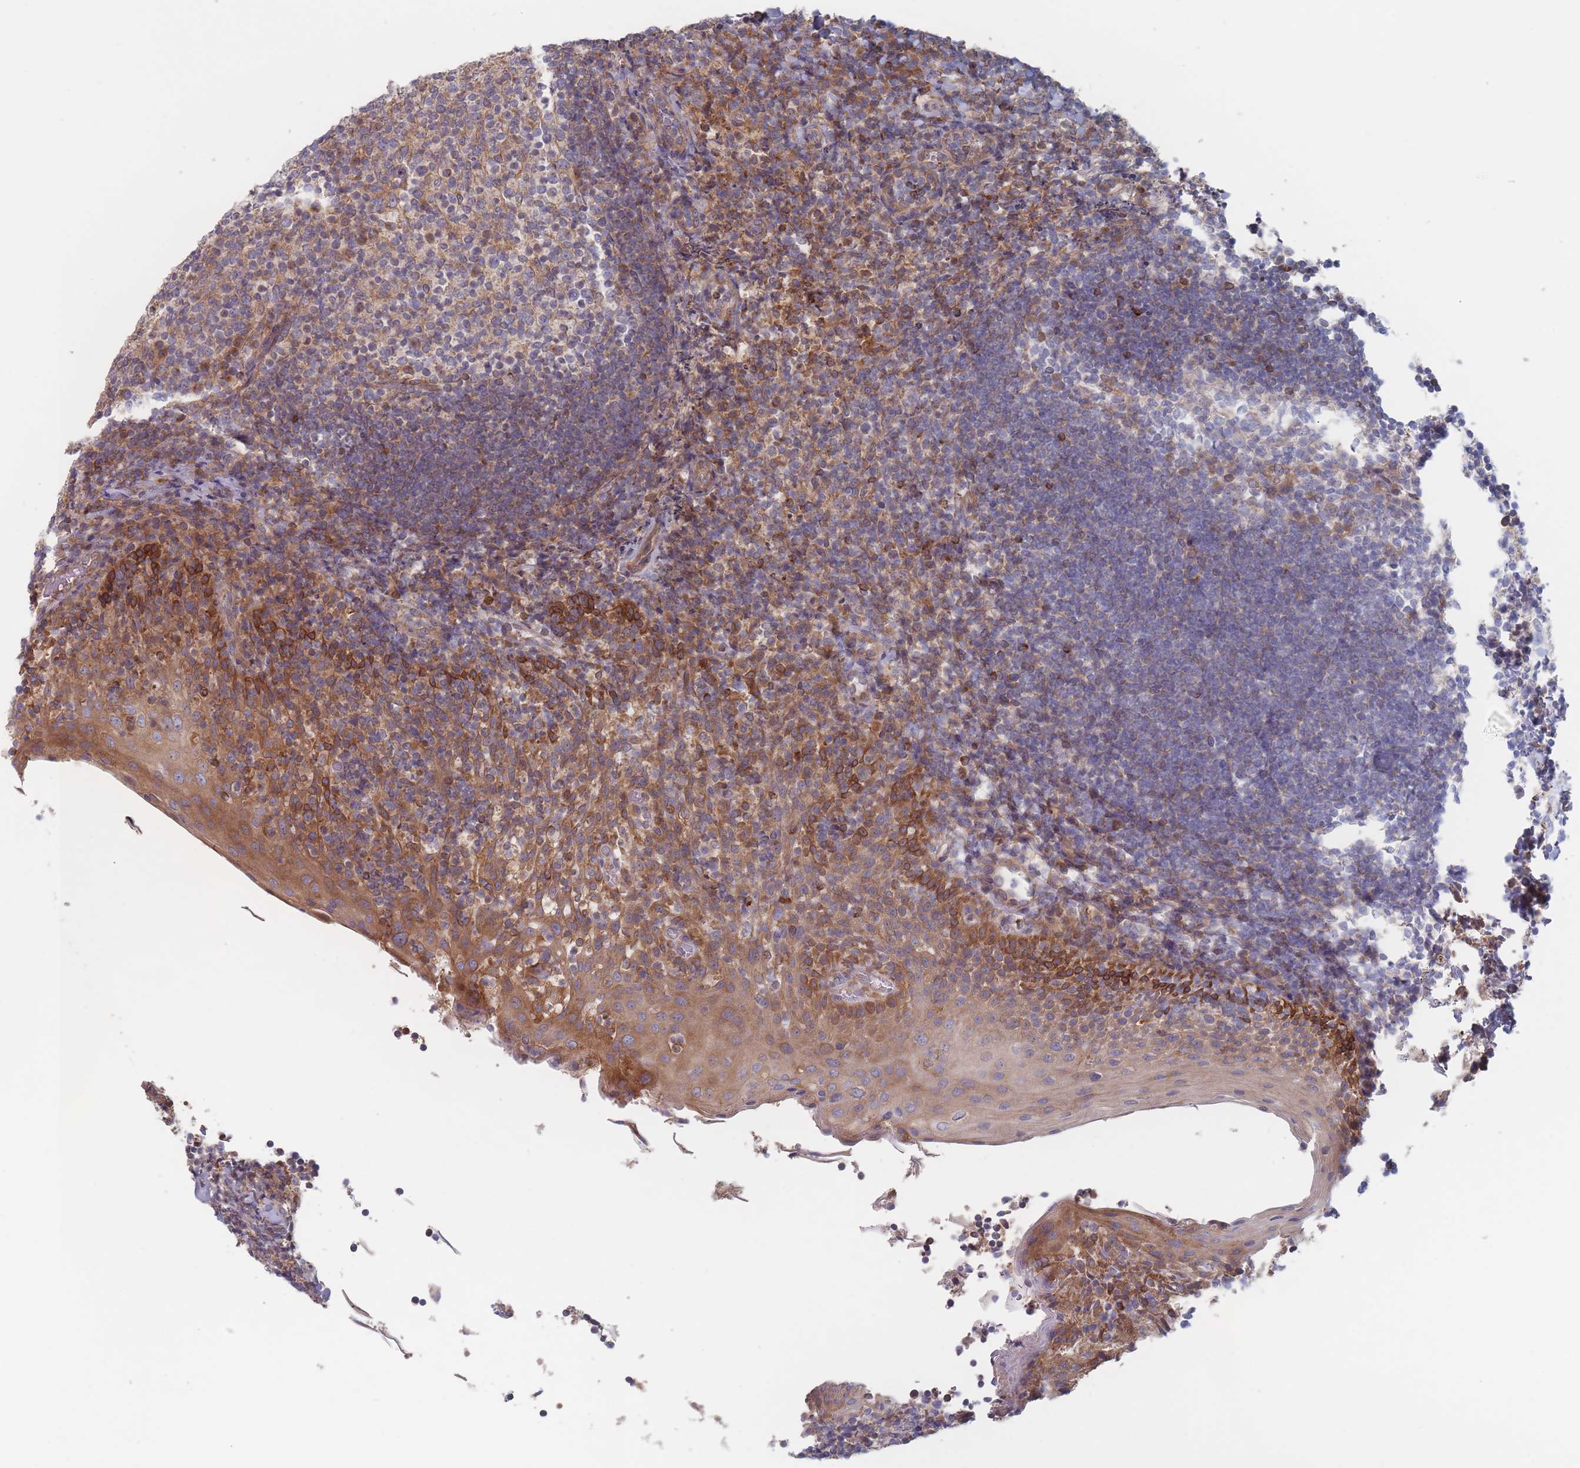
{"staining": {"intensity": "moderate", "quantity": "<25%", "location": "cytoplasmic/membranous"}, "tissue": "tonsil", "cell_type": "Germinal center cells", "image_type": "normal", "snomed": [{"axis": "morphology", "description": "Normal tissue, NOS"}, {"axis": "topography", "description": "Tonsil"}], "caption": "A photomicrograph of human tonsil stained for a protein exhibits moderate cytoplasmic/membranous brown staining in germinal center cells. The protein is stained brown, and the nuclei are stained in blue (DAB (3,3'-diaminobenzidine) IHC with brightfield microscopy, high magnification).", "gene": "KDSR", "patient": {"sex": "female", "age": 10}}